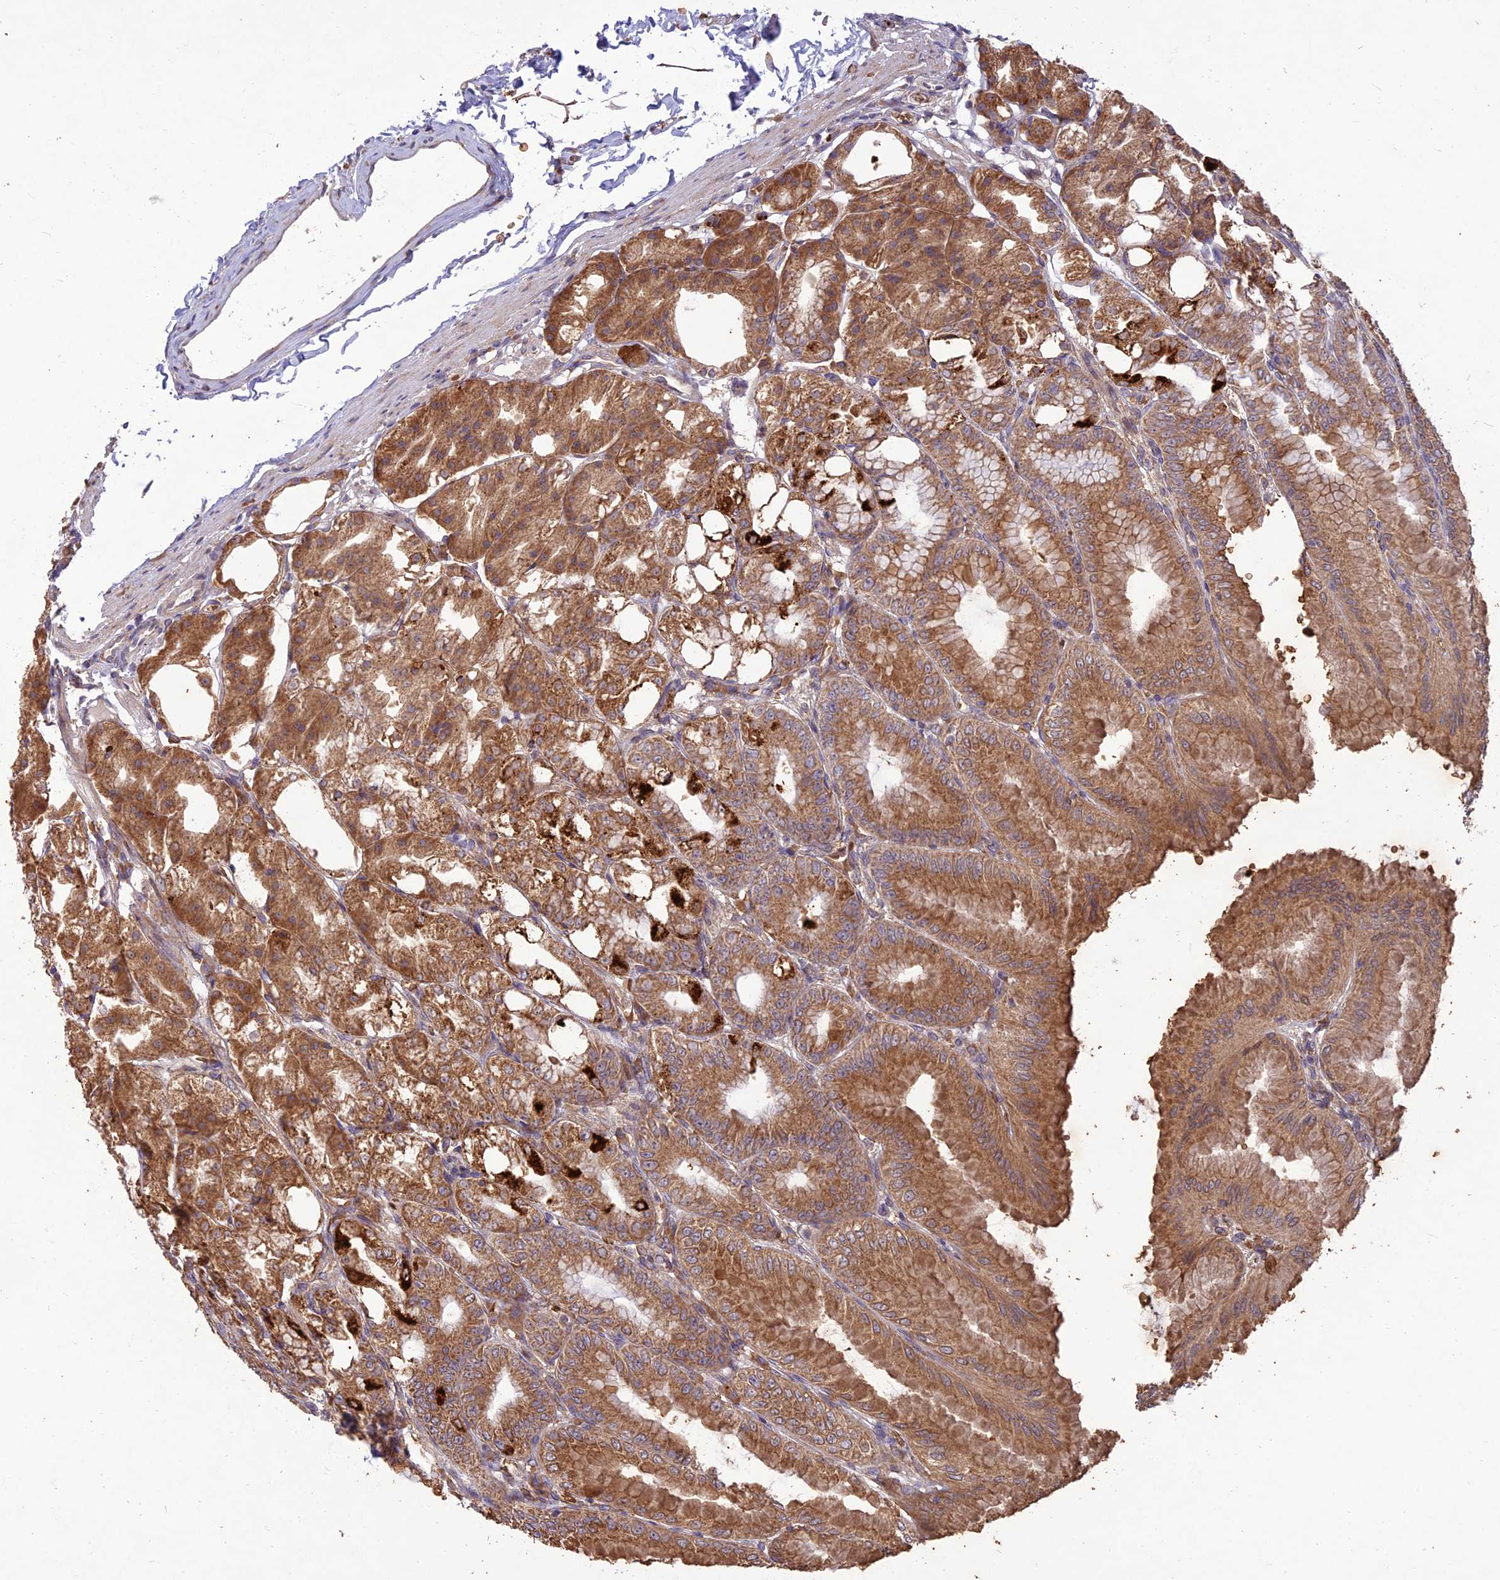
{"staining": {"intensity": "strong", "quantity": ">75%", "location": "cytoplasmic/membranous"}, "tissue": "stomach", "cell_type": "Glandular cells", "image_type": "normal", "snomed": [{"axis": "morphology", "description": "Normal tissue, NOS"}, {"axis": "topography", "description": "Stomach, lower"}], "caption": "Stomach stained with DAB (3,3'-diaminobenzidine) immunohistochemistry displays high levels of strong cytoplasmic/membranous staining in approximately >75% of glandular cells. Nuclei are stained in blue.", "gene": "PPP1R11", "patient": {"sex": "male", "age": 71}}